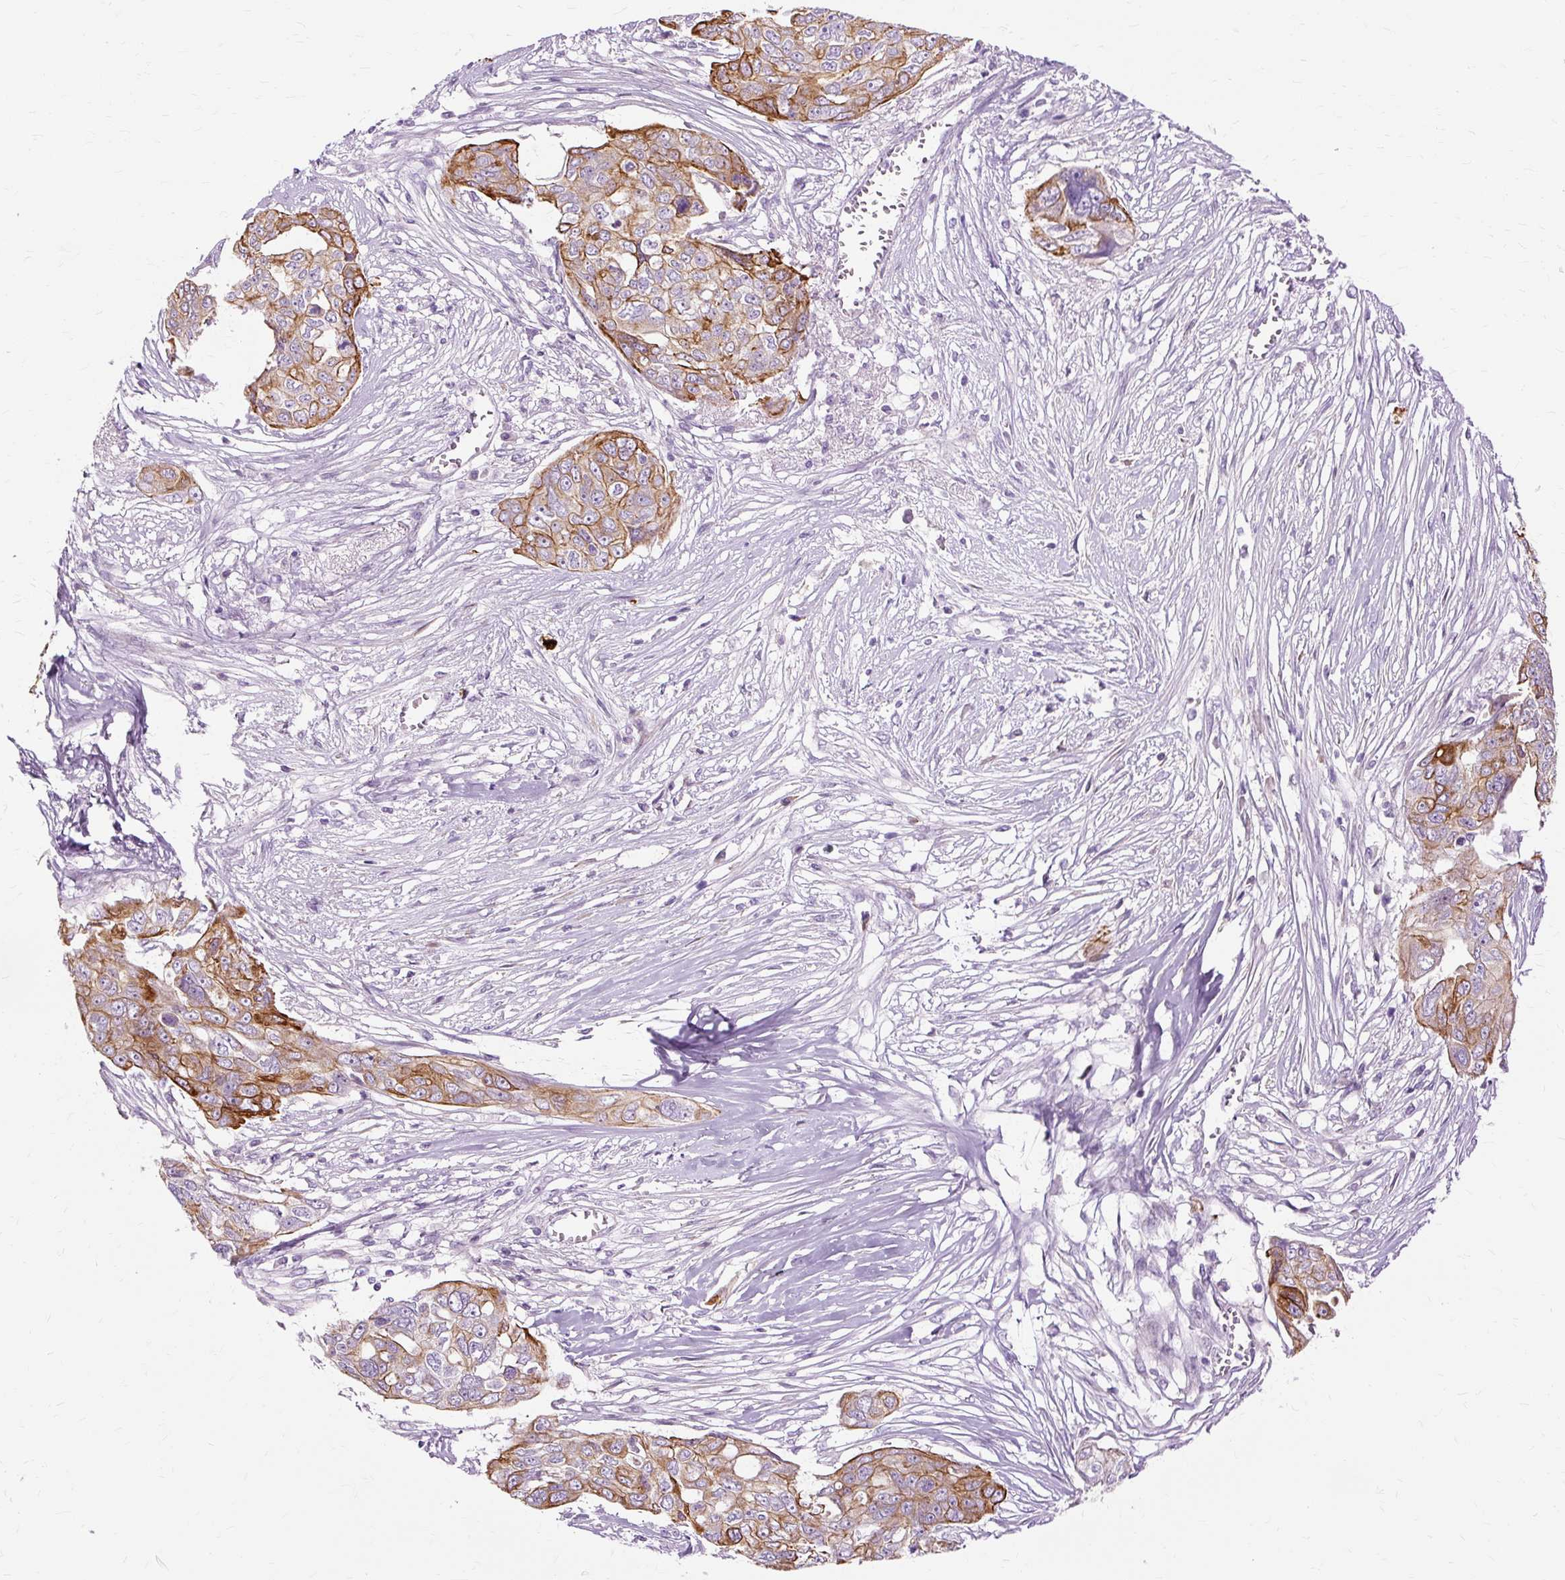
{"staining": {"intensity": "moderate", "quantity": "25%-75%", "location": "cytoplasmic/membranous"}, "tissue": "ovarian cancer", "cell_type": "Tumor cells", "image_type": "cancer", "snomed": [{"axis": "morphology", "description": "Carcinoma, endometroid"}, {"axis": "topography", "description": "Ovary"}], "caption": "Human ovarian cancer stained with a brown dye reveals moderate cytoplasmic/membranous positive staining in about 25%-75% of tumor cells.", "gene": "DCTN4", "patient": {"sex": "female", "age": 70}}